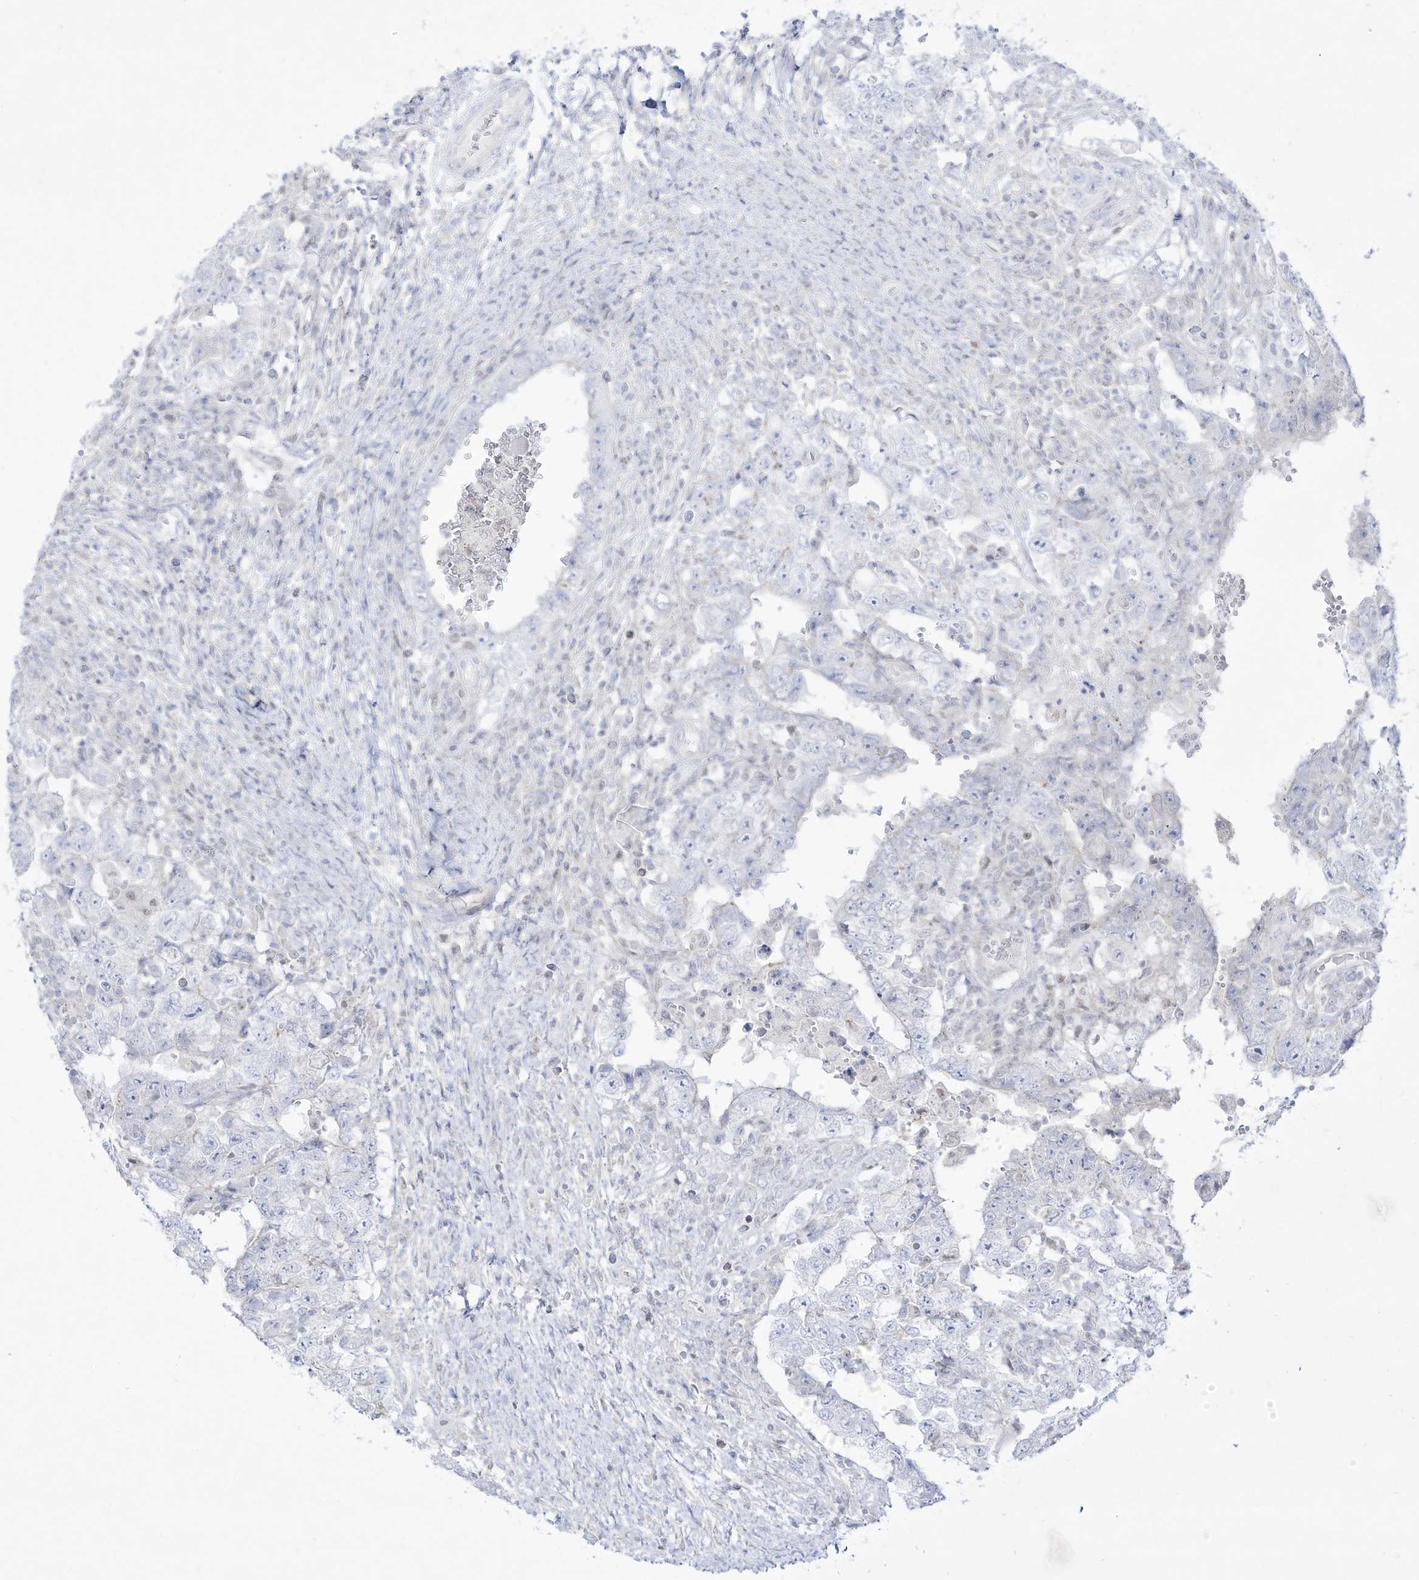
{"staining": {"intensity": "negative", "quantity": "none", "location": "none"}, "tissue": "testis cancer", "cell_type": "Tumor cells", "image_type": "cancer", "snomed": [{"axis": "morphology", "description": "Carcinoma, Embryonal, NOS"}, {"axis": "topography", "description": "Testis"}], "caption": "Protein analysis of testis cancer (embryonal carcinoma) reveals no significant expression in tumor cells.", "gene": "DMKN", "patient": {"sex": "male", "age": 26}}